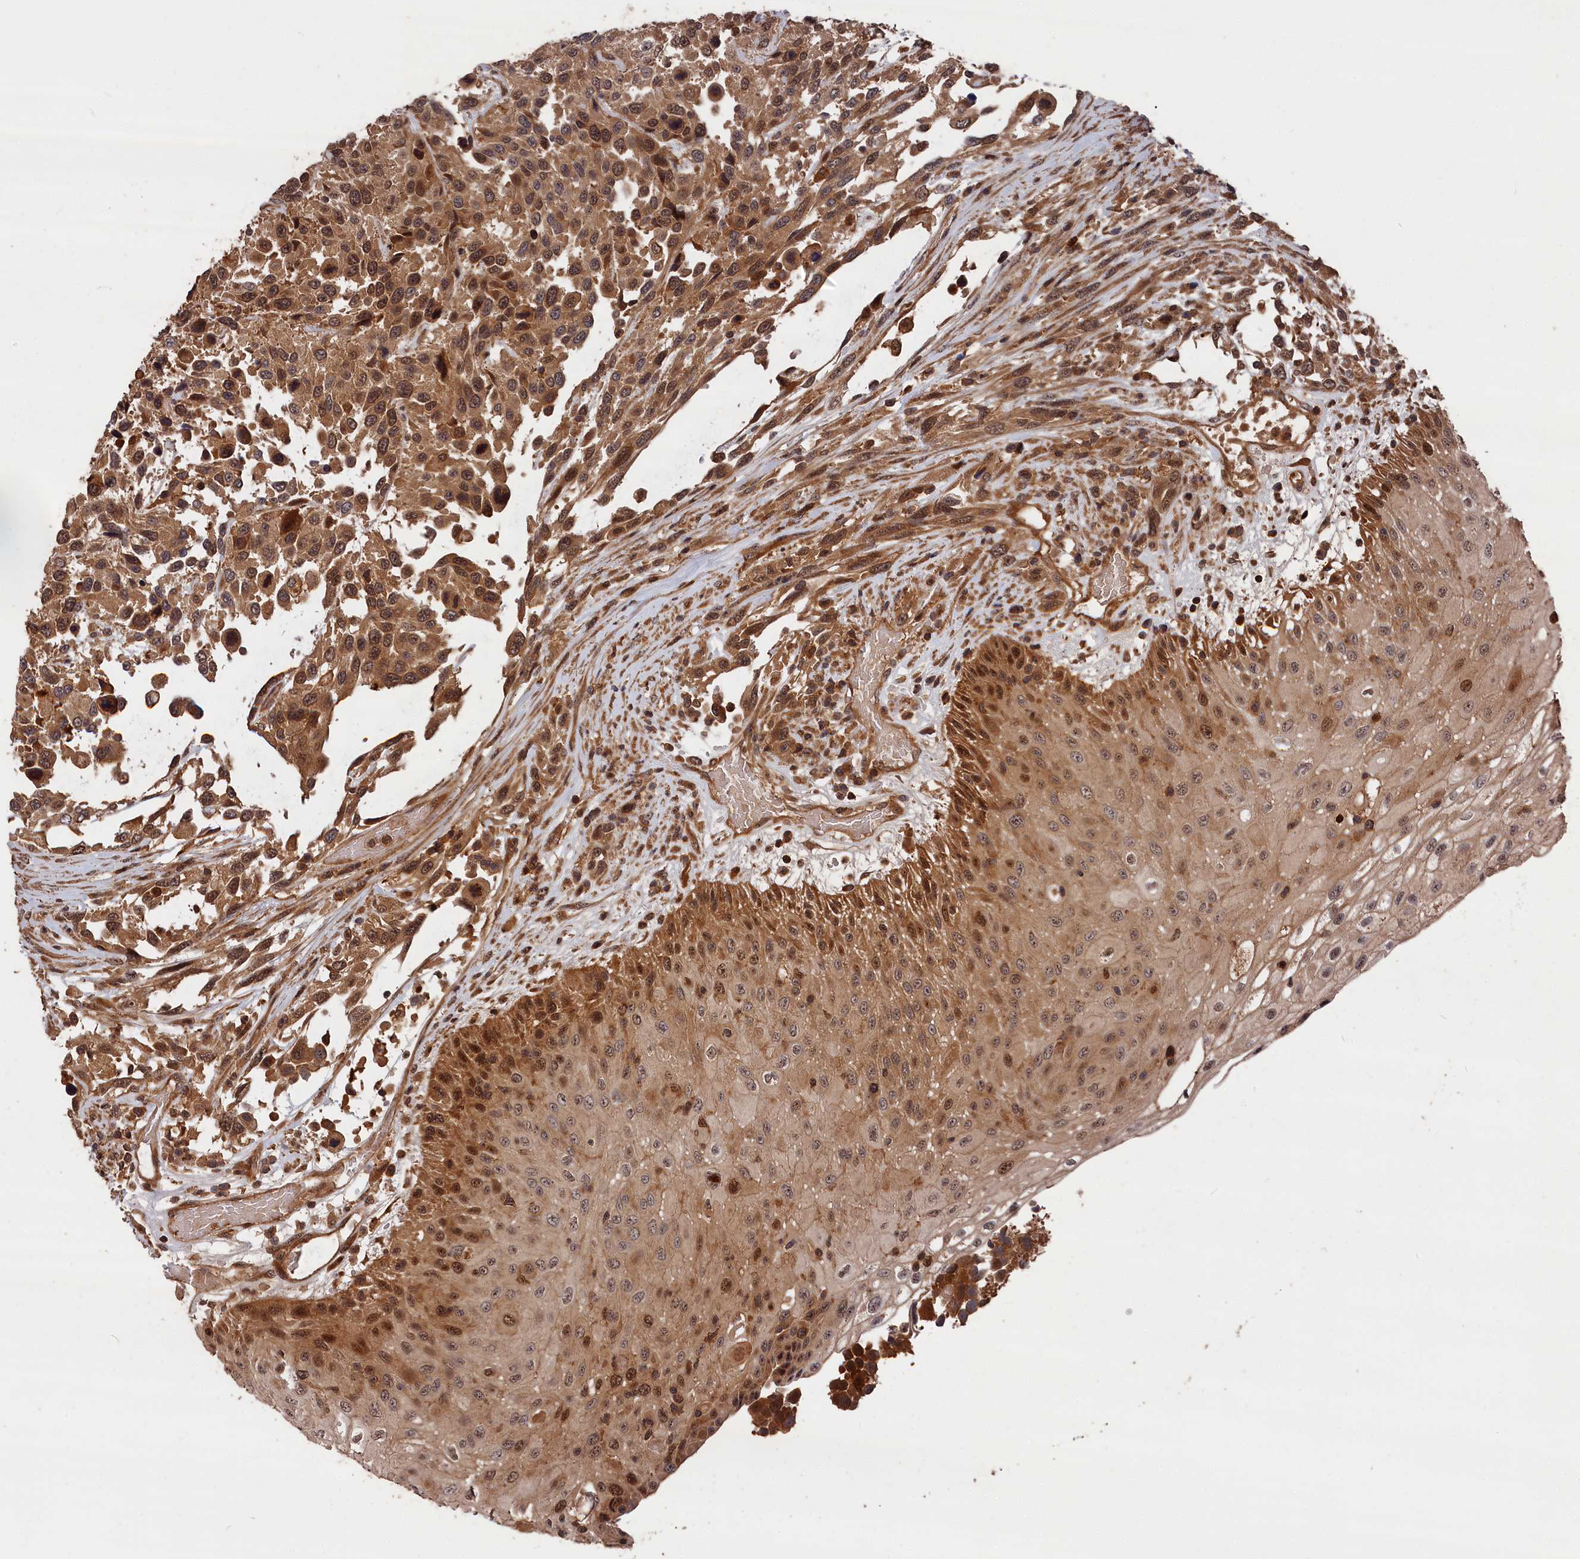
{"staining": {"intensity": "moderate", "quantity": ">75%", "location": "cytoplasmic/membranous,nuclear"}, "tissue": "urothelial cancer", "cell_type": "Tumor cells", "image_type": "cancer", "snomed": [{"axis": "morphology", "description": "Urothelial carcinoma, High grade"}, {"axis": "topography", "description": "Urinary bladder"}], "caption": "Immunohistochemistry of human urothelial cancer shows medium levels of moderate cytoplasmic/membranous and nuclear expression in about >75% of tumor cells.", "gene": "RMI2", "patient": {"sex": "female", "age": 70}}